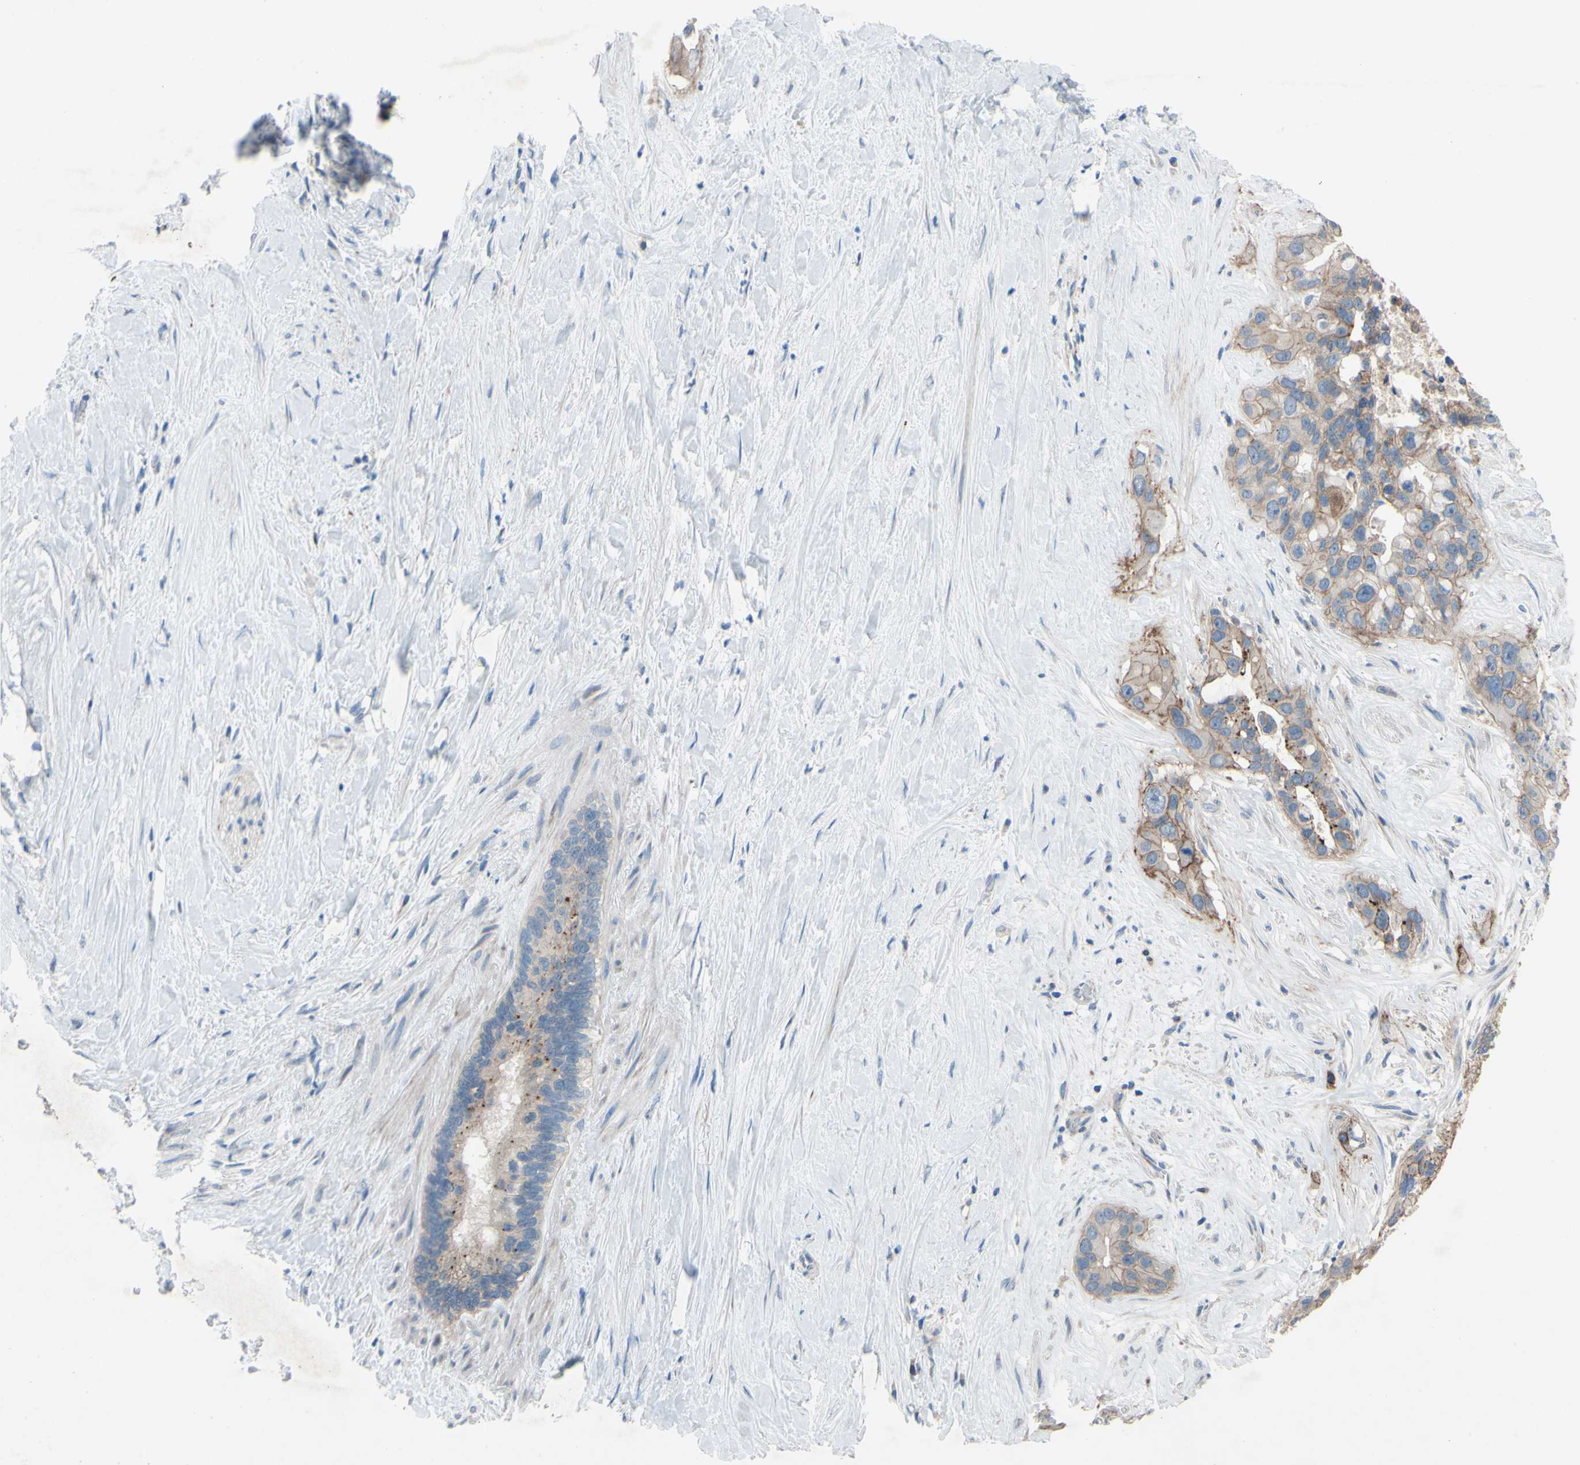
{"staining": {"intensity": "weak", "quantity": "25%-75%", "location": "cytoplasmic/membranous"}, "tissue": "liver cancer", "cell_type": "Tumor cells", "image_type": "cancer", "snomed": [{"axis": "morphology", "description": "Cholangiocarcinoma"}, {"axis": "topography", "description": "Liver"}], "caption": "About 25%-75% of tumor cells in human liver cancer (cholangiocarcinoma) demonstrate weak cytoplasmic/membranous protein staining as visualized by brown immunohistochemical staining.", "gene": "CDCP1", "patient": {"sex": "female", "age": 65}}